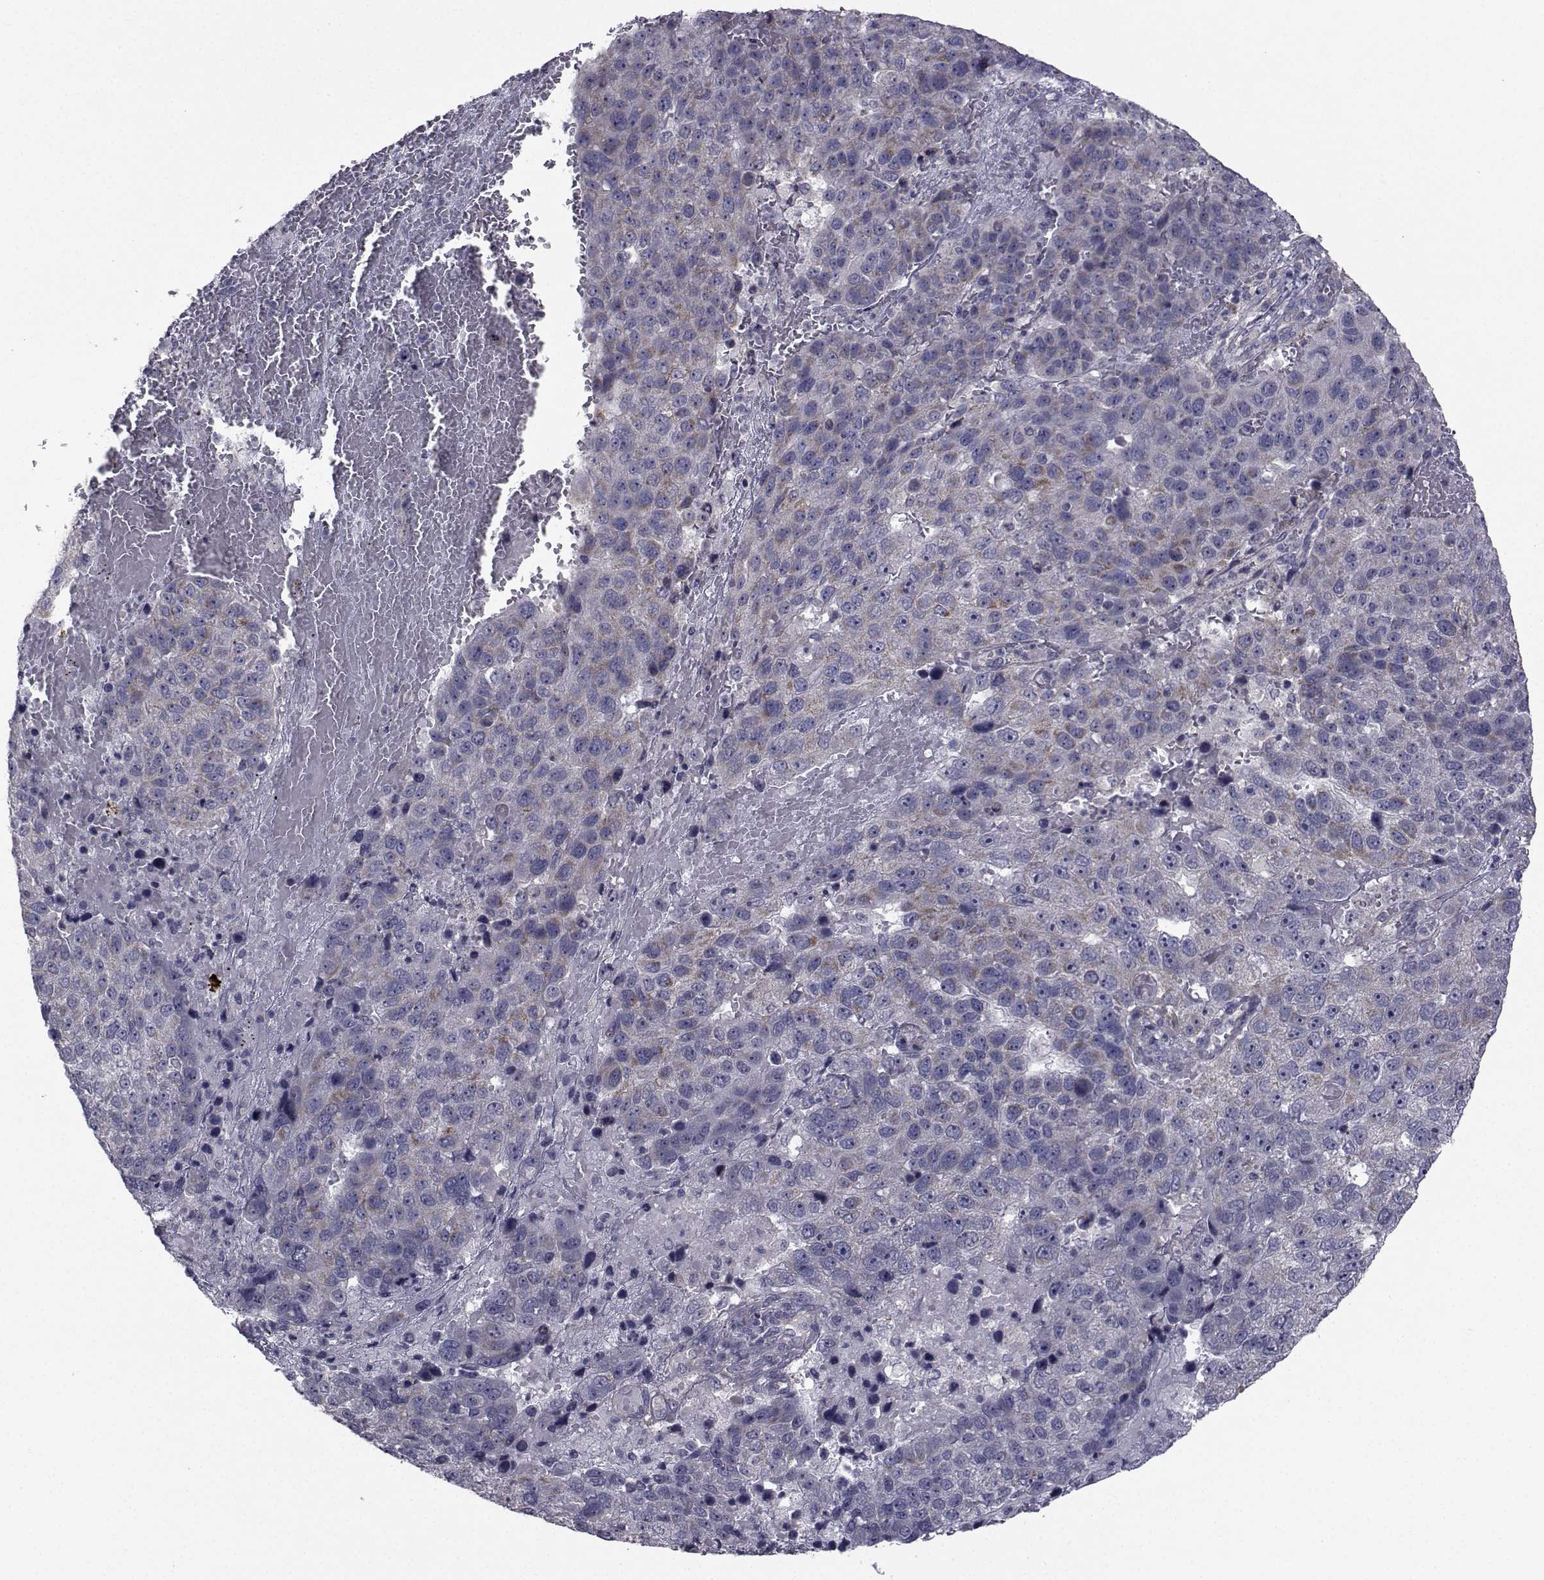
{"staining": {"intensity": "weak", "quantity": "<25%", "location": "cytoplasmic/membranous"}, "tissue": "pancreatic cancer", "cell_type": "Tumor cells", "image_type": "cancer", "snomed": [{"axis": "morphology", "description": "Adenocarcinoma, NOS"}, {"axis": "topography", "description": "Pancreas"}], "caption": "IHC histopathology image of neoplastic tissue: human pancreatic cancer stained with DAB (3,3'-diaminobenzidine) demonstrates no significant protein staining in tumor cells.", "gene": "CFAP74", "patient": {"sex": "female", "age": 61}}